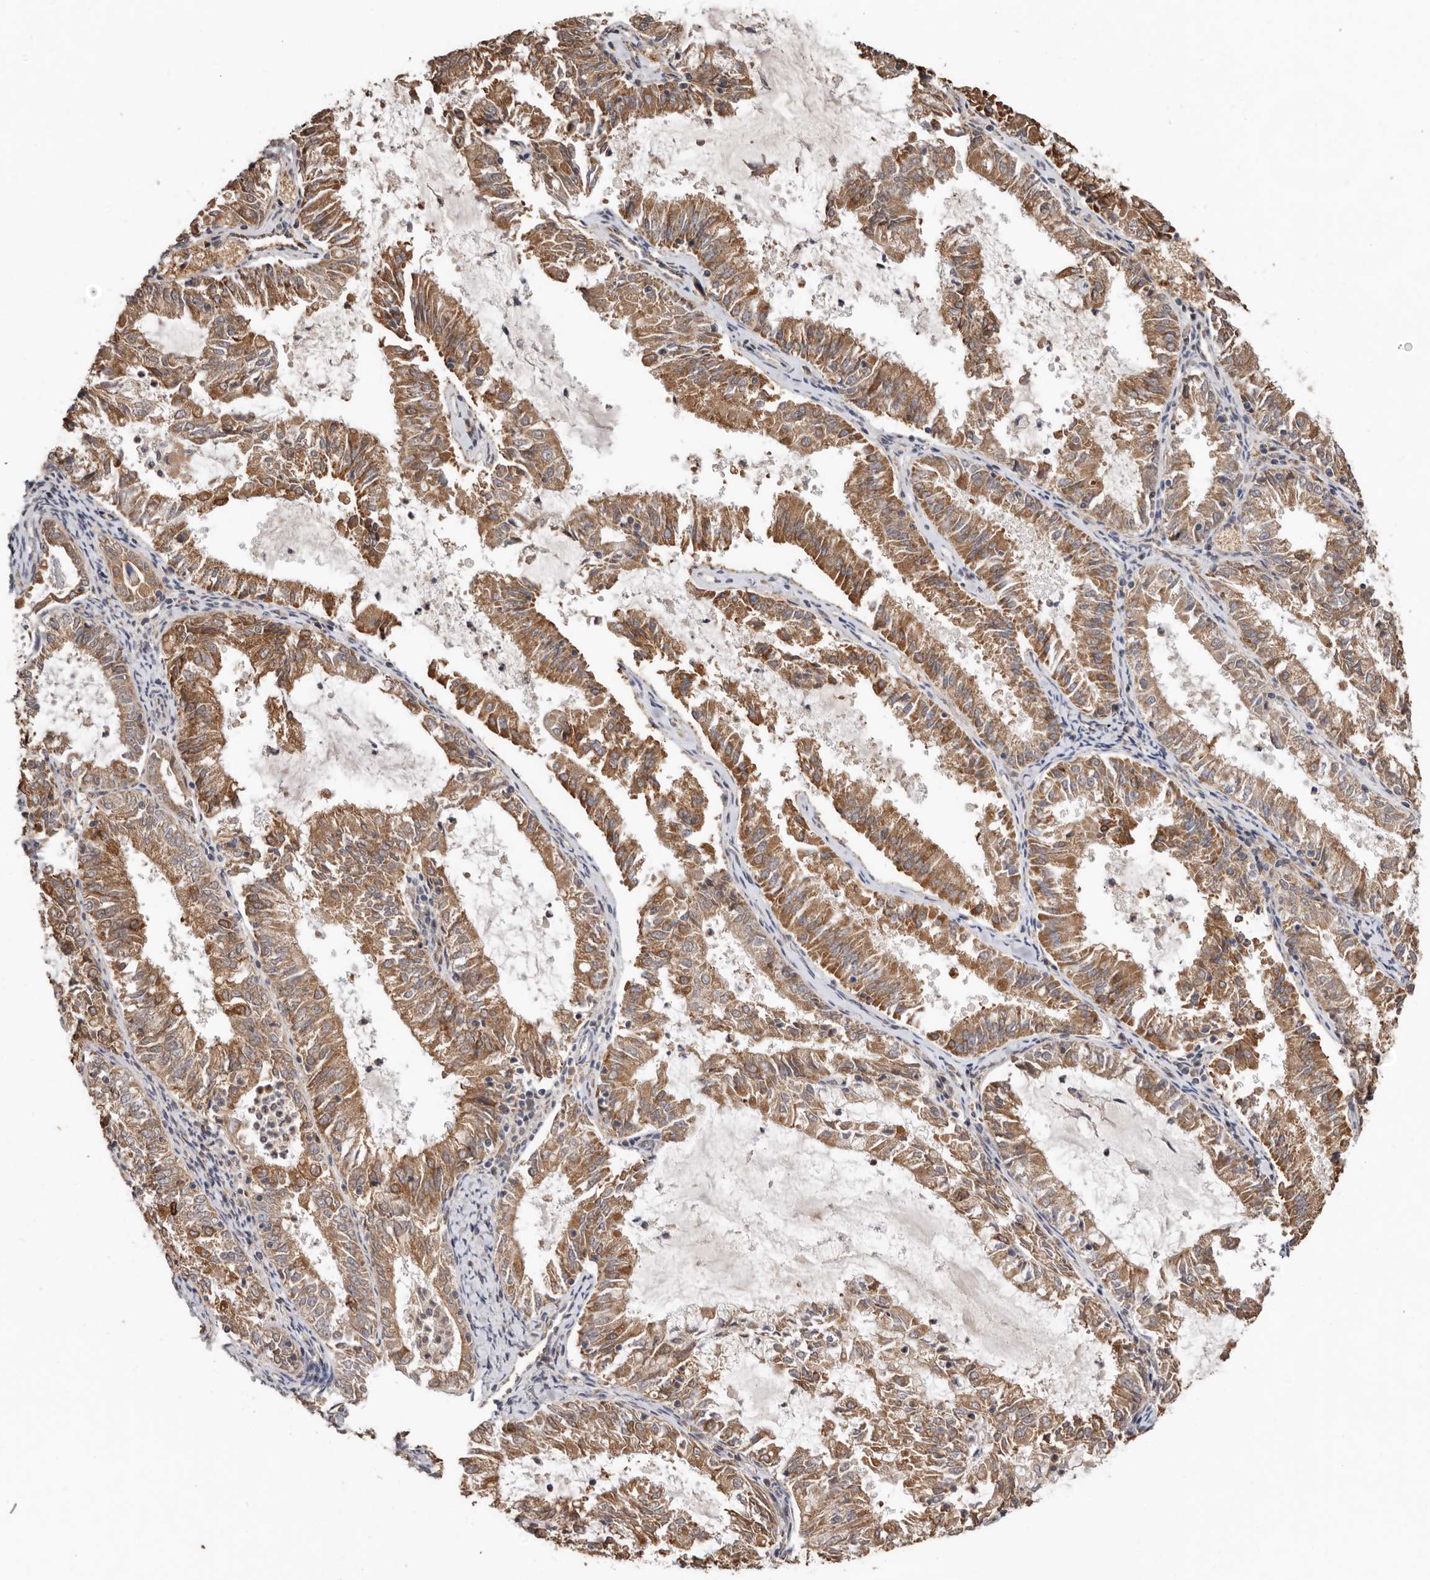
{"staining": {"intensity": "moderate", "quantity": ">75%", "location": "cytoplasmic/membranous"}, "tissue": "endometrial cancer", "cell_type": "Tumor cells", "image_type": "cancer", "snomed": [{"axis": "morphology", "description": "Adenocarcinoma, NOS"}, {"axis": "topography", "description": "Endometrium"}], "caption": "Endometrial cancer (adenocarcinoma) stained with a brown dye exhibits moderate cytoplasmic/membranous positive expression in about >75% of tumor cells.", "gene": "RSPO2", "patient": {"sex": "female", "age": 57}}